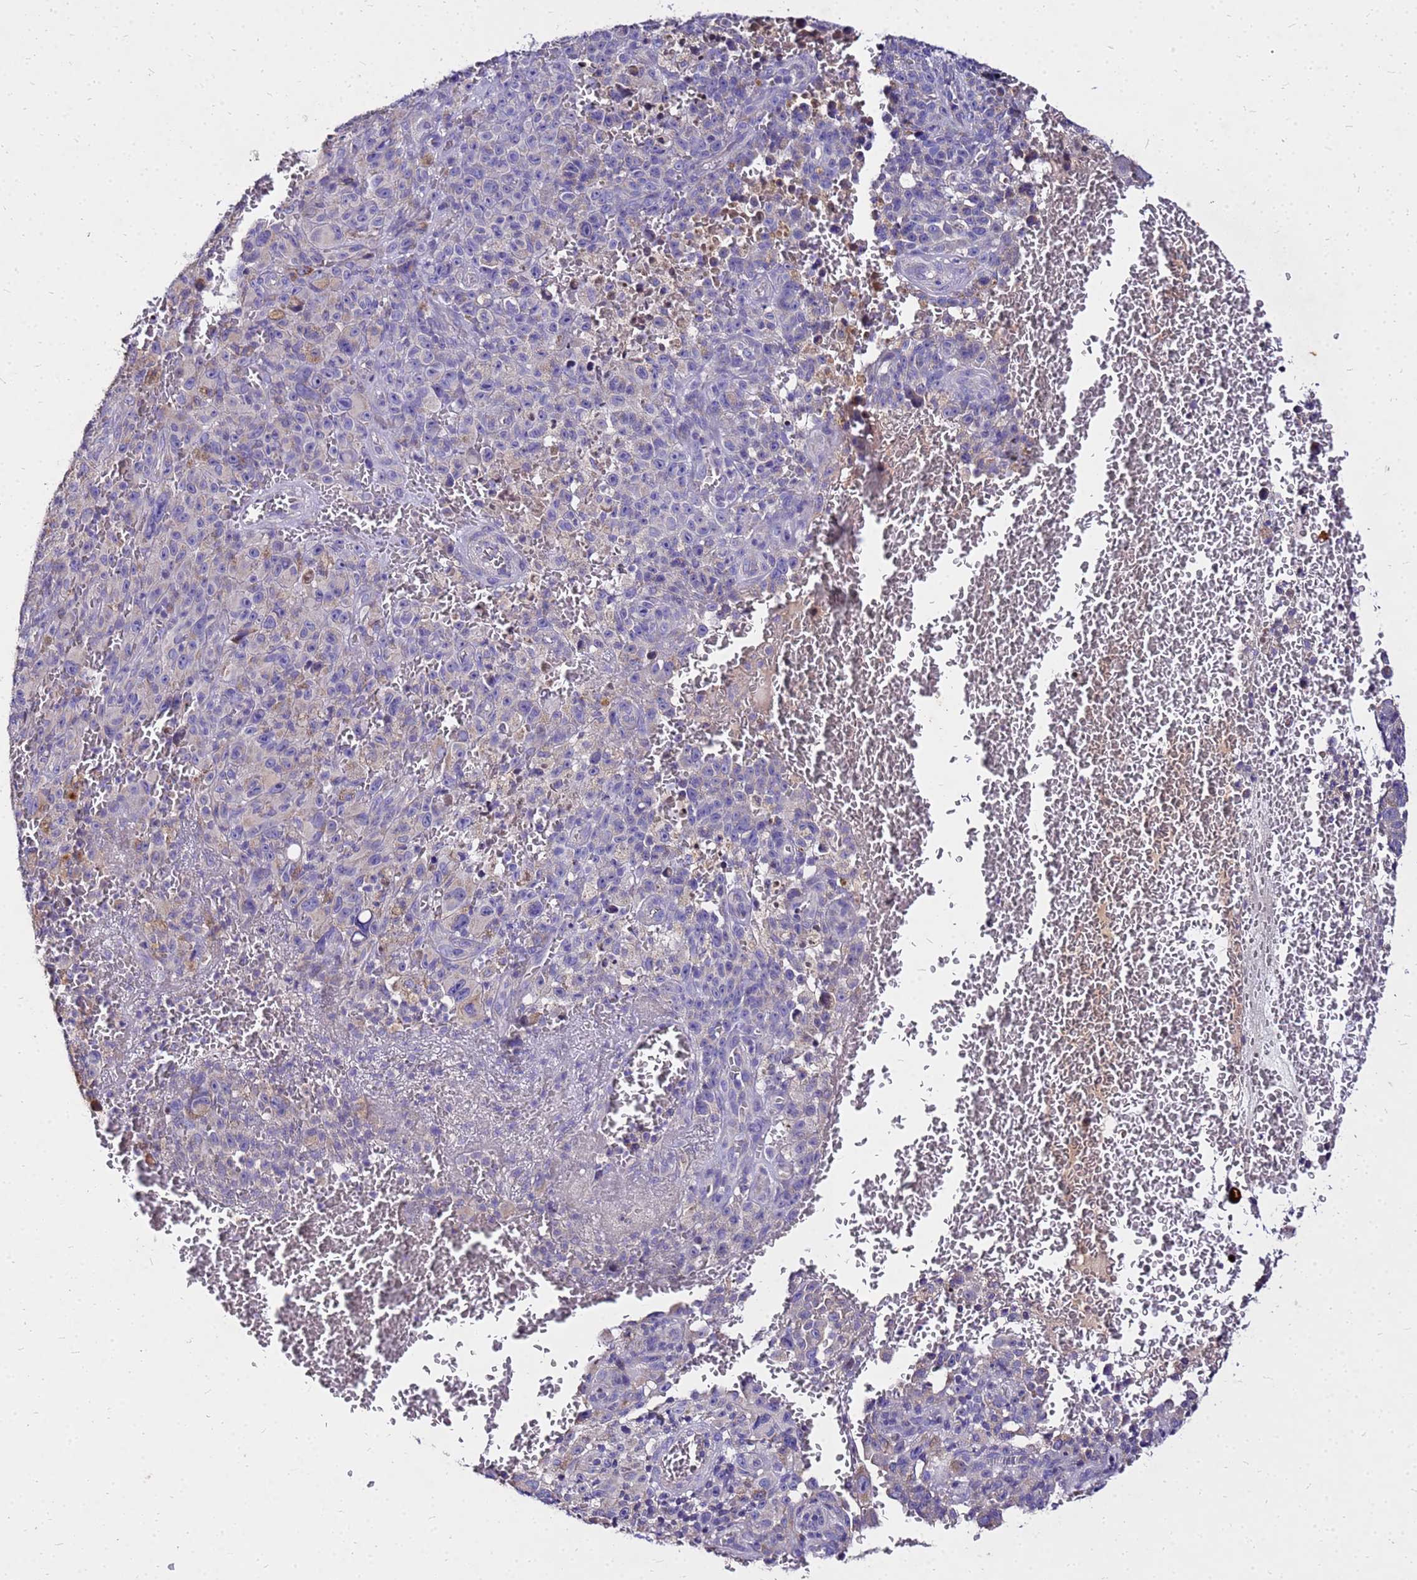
{"staining": {"intensity": "negative", "quantity": "none", "location": "none"}, "tissue": "melanoma", "cell_type": "Tumor cells", "image_type": "cancer", "snomed": [{"axis": "morphology", "description": "Malignant melanoma, NOS"}, {"axis": "topography", "description": "Skin"}], "caption": "High power microscopy photomicrograph of an immunohistochemistry micrograph of melanoma, revealing no significant expression in tumor cells.", "gene": "COX14", "patient": {"sex": "female", "age": 82}}